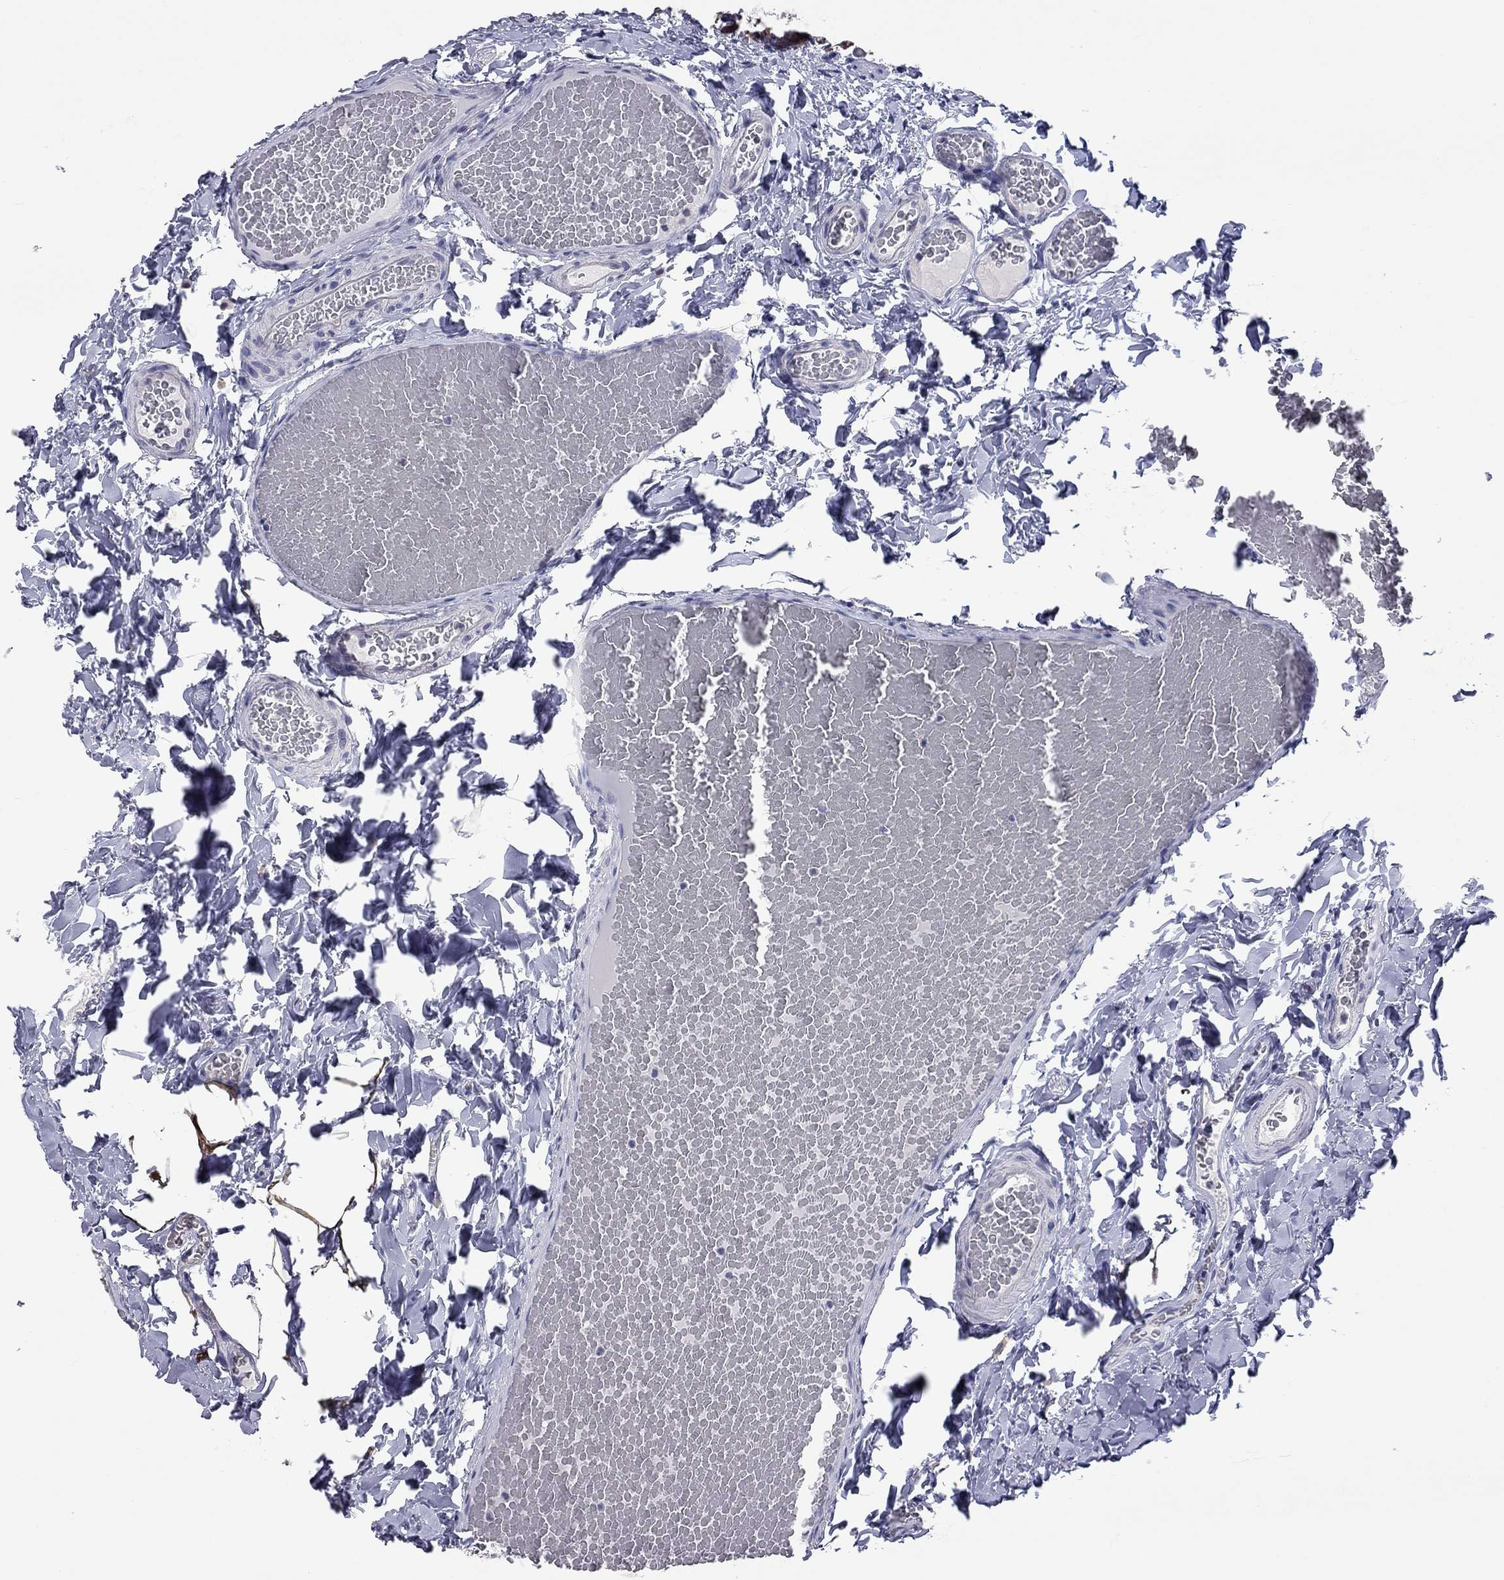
{"staining": {"intensity": "negative", "quantity": "none", "location": "none"}, "tissue": "colon", "cell_type": "Endothelial cells", "image_type": "normal", "snomed": [{"axis": "morphology", "description": "Normal tissue, NOS"}, {"axis": "topography", "description": "Colon"}], "caption": "Immunohistochemical staining of unremarkable human colon displays no significant staining in endothelial cells. (Brightfield microscopy of DAB (3,3'-diaminobenzidine) IHC at high magnification).", "gene": "SHOC2", "patient": {"sex": "male", "age": 47}}